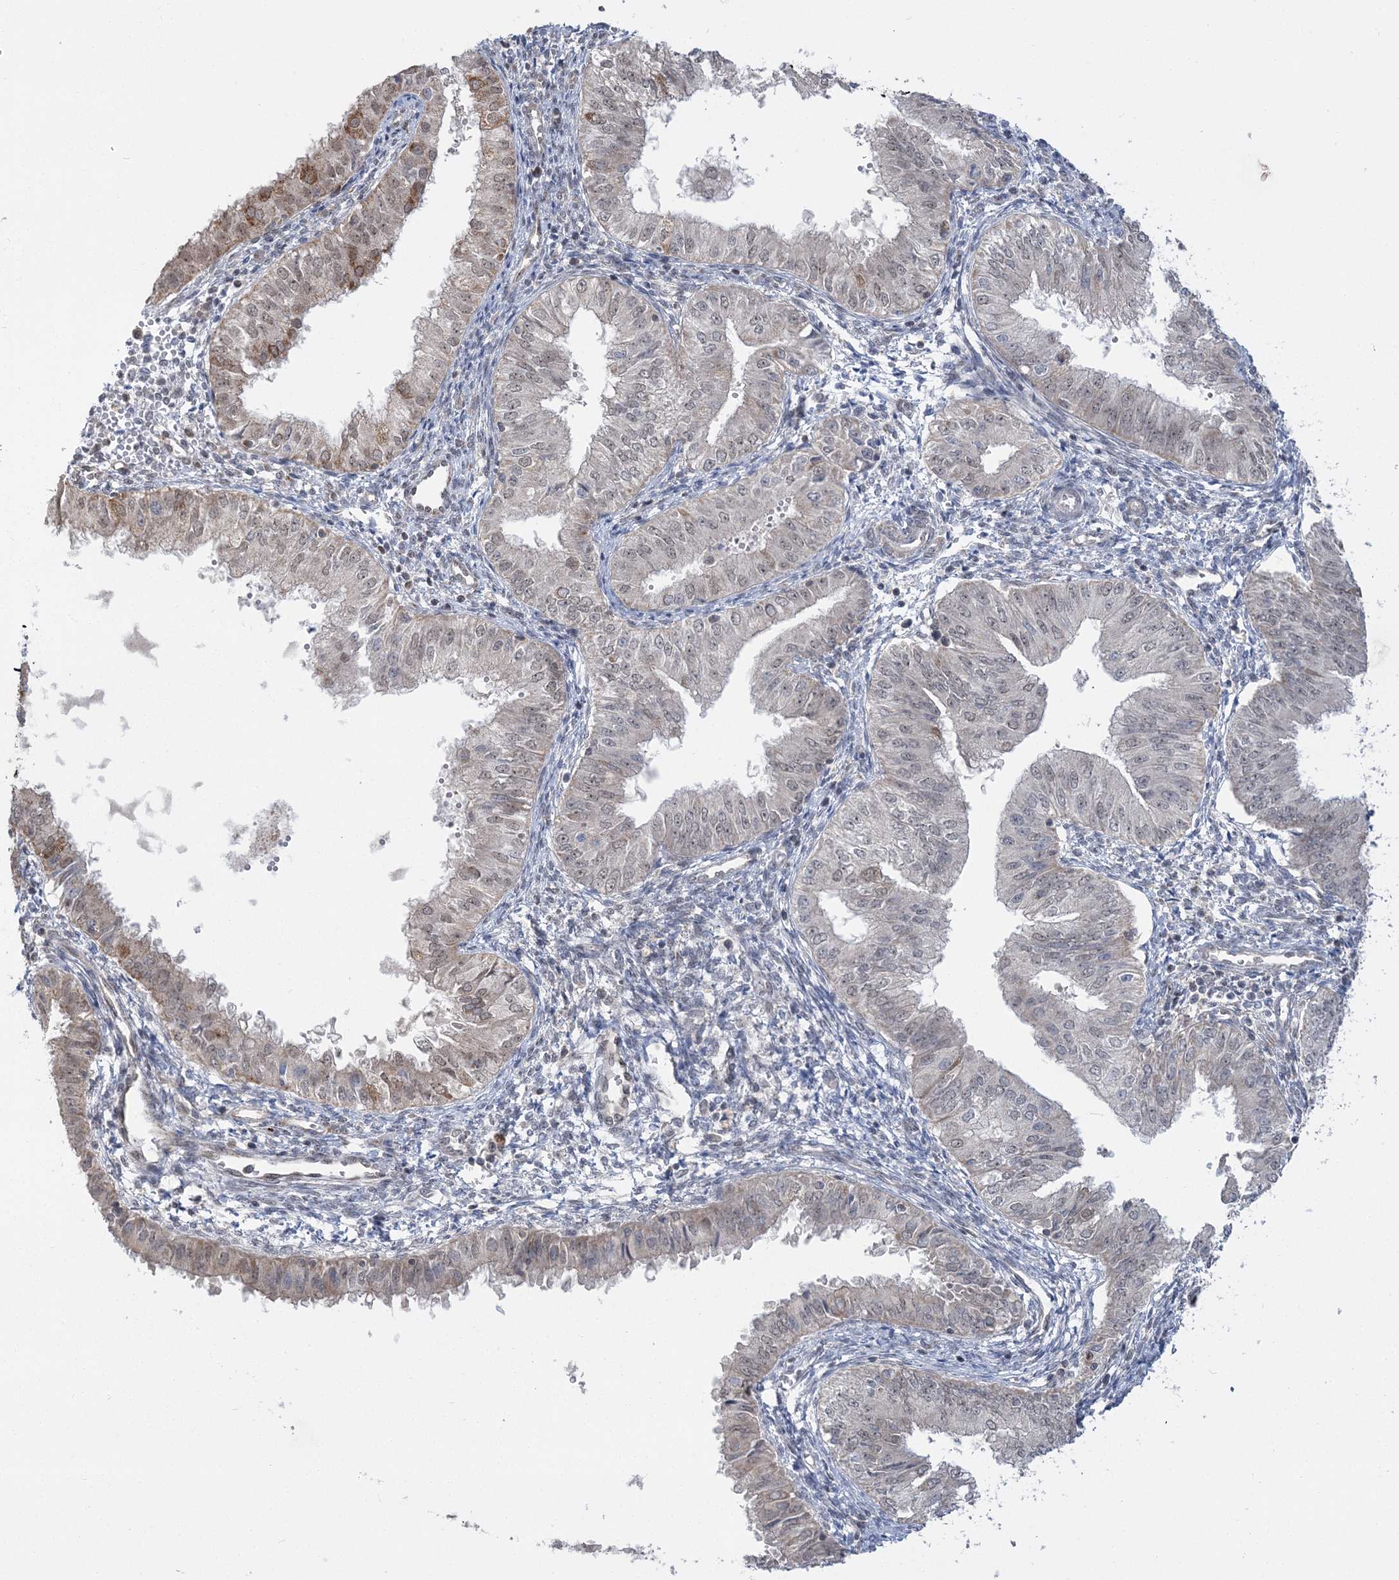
{"staining": {"intensity": "weak", "quantity": "25%-75%", "location": "cytoplasmic/membranous,nuclear"}, "tissue": "endometrial cancer", "cell_type": "Tumor cells", "image_type": "cancer", "snomed": [{"axis": "morphology", "description": "Normal tissue, NOS"}, {"axis": "morphology", "description": "Adenocarcinoma, NOS"}, {"axis": "topography", "description": "Endometrium"}], "caption": "Immunohistochemistry of human endometrial cancer (adenocarcinoma) reveals low levels of weak cytoplasmic/membranous and nuclear expression in approximately 25%-75% of tumor cells.", "gene": "GRSF1", "patient": {"sex": "female", "age": 53}}